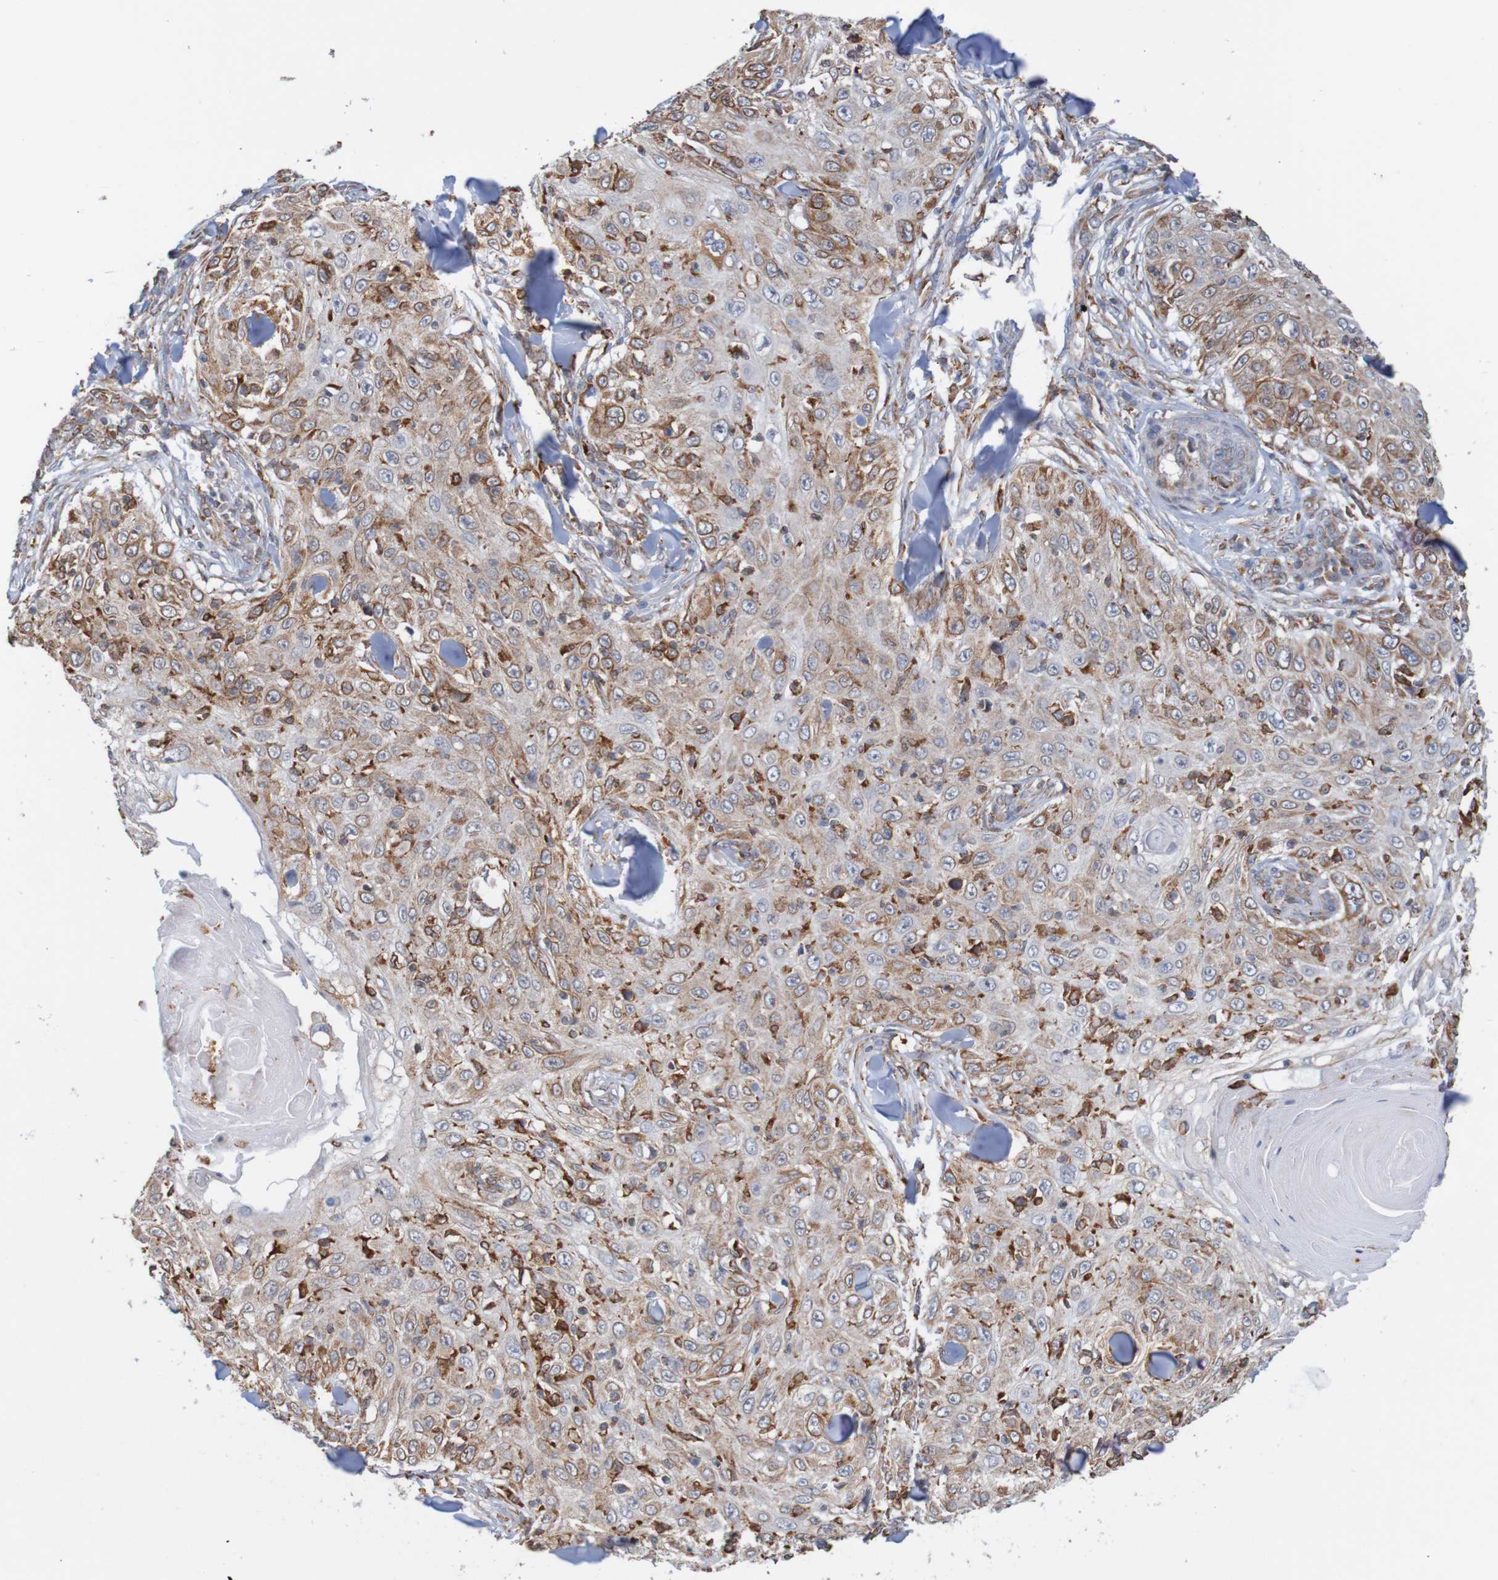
{"staining": {"intensity": "strong", "quantity": "<25%", "location": "cytoplasmic/membranous"}, "tissue": "skin cancer", "cell_type": "Tumor cells", "image_type": "cancer", "snomed": [{"axis": "morphology", "description": "Squamous cell carcinoma, NOS"}, {"axis": "topography", "description": "Skin"}], "caption": "IHC image of neoplastic tissue: skin squamous cell carcinoma stained using IHC reveals medium levels of strong protein expression localized specifically in the cytoplasmic/membranous of tumor cells, appearing as a cytoplasmic/membranous brown color.", "gene": "PDIA3", "patient": {"sex": "male", "age": 86}}